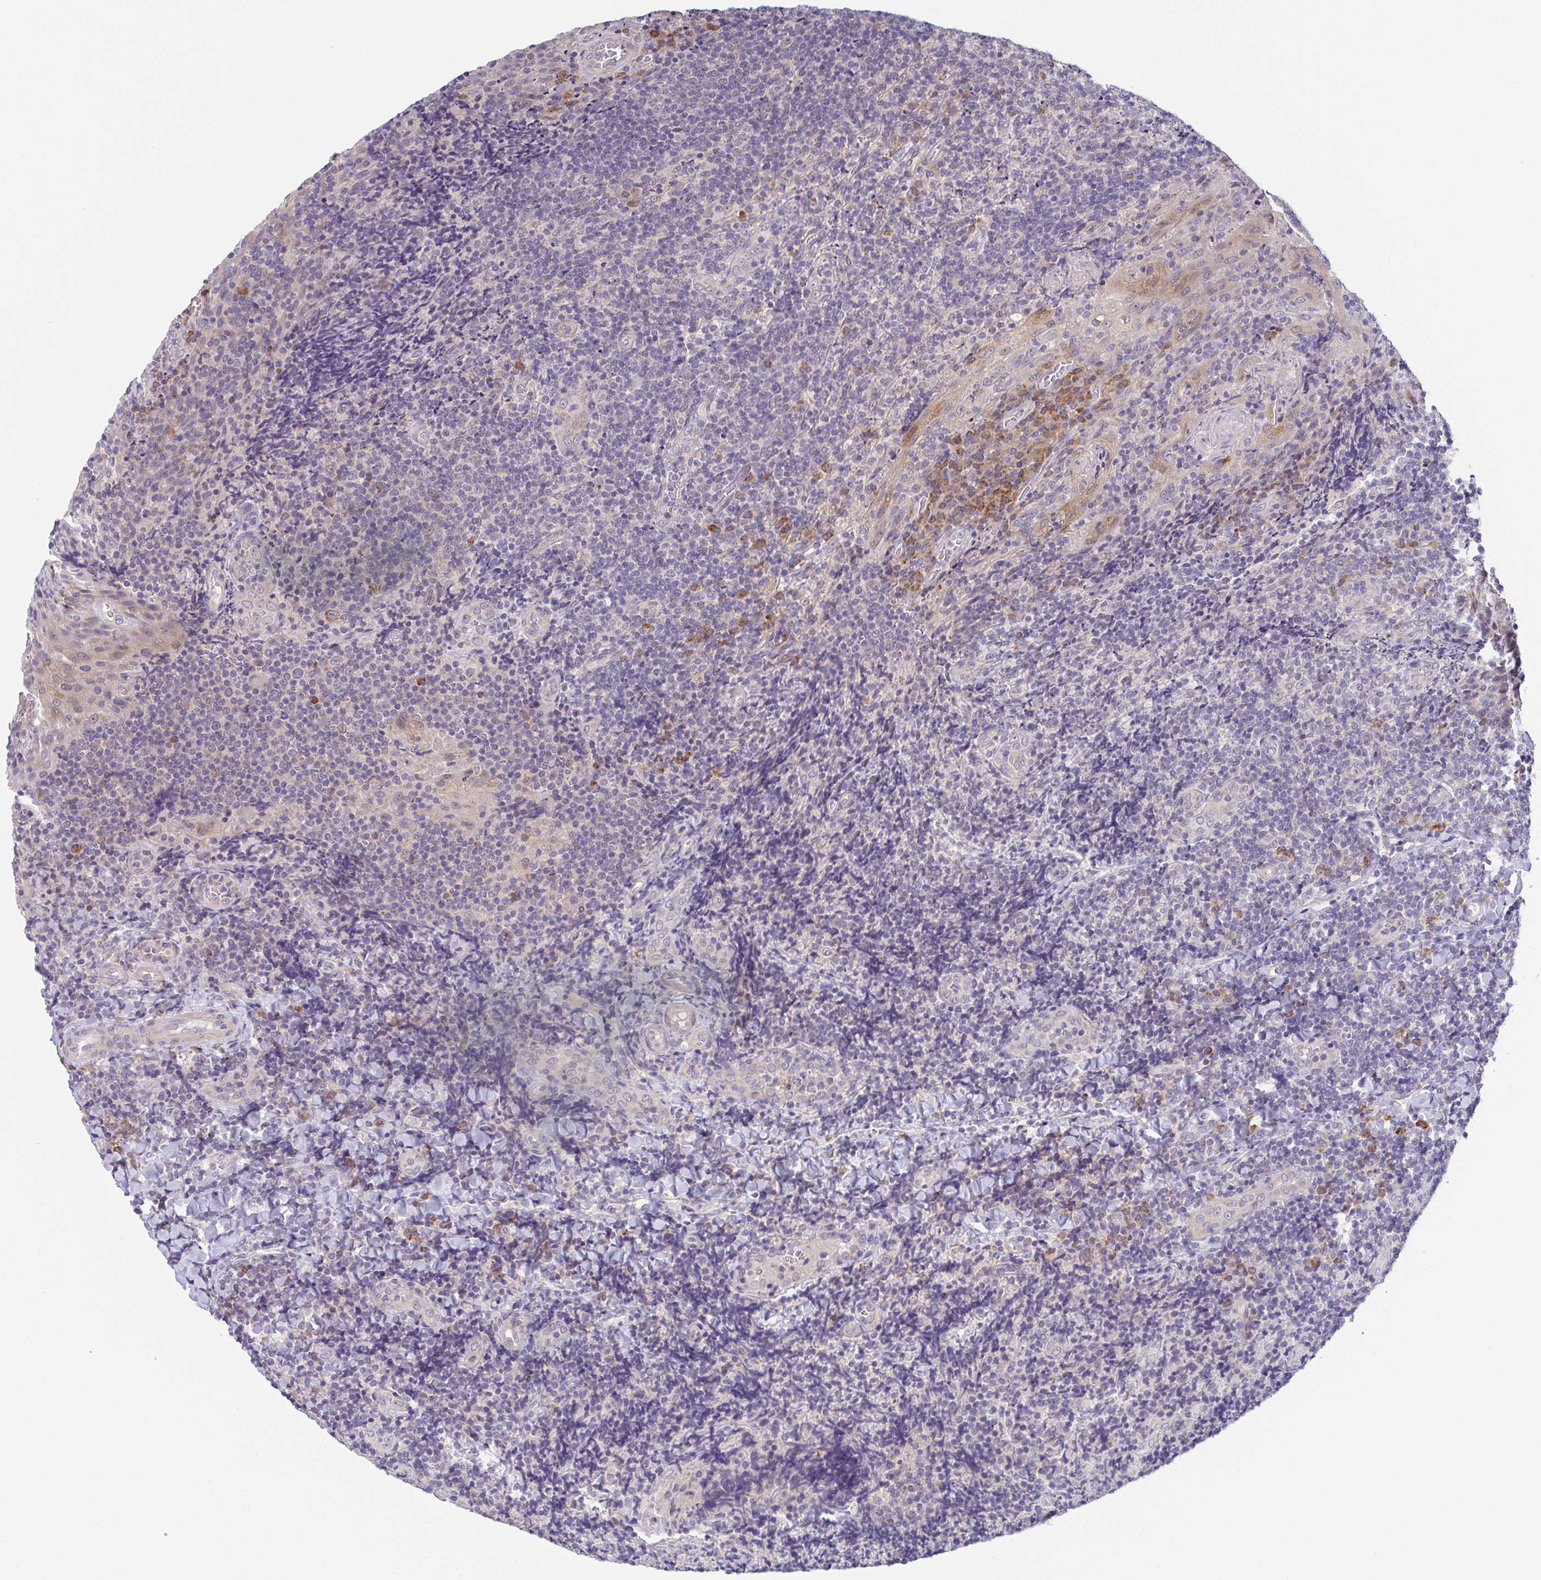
{"staining": {"intensity": "weak", "quantity": "<25%", "location": "cytoplasmic/membranous"}, "tissue": "tonsil", "cell_type": "Germinal center cells", "image_type": "normal", "snomed": [{"axis": "morphology", "description": "Normal tissue, NOS"}, {"axis": "topography", "description": "Tonsil"}], "caption": "This histopathology image is of unremarkable tonsil stained with immunohistochemistry to label a protein in brown with the nuclei are counter-stained blue. There is no staining in germinal center cells. (Immunohistochemistry, brightfield microscopy, high magnification).", "gene": "BCL2L1", "patient": {"sex": "male", "age": 17}}